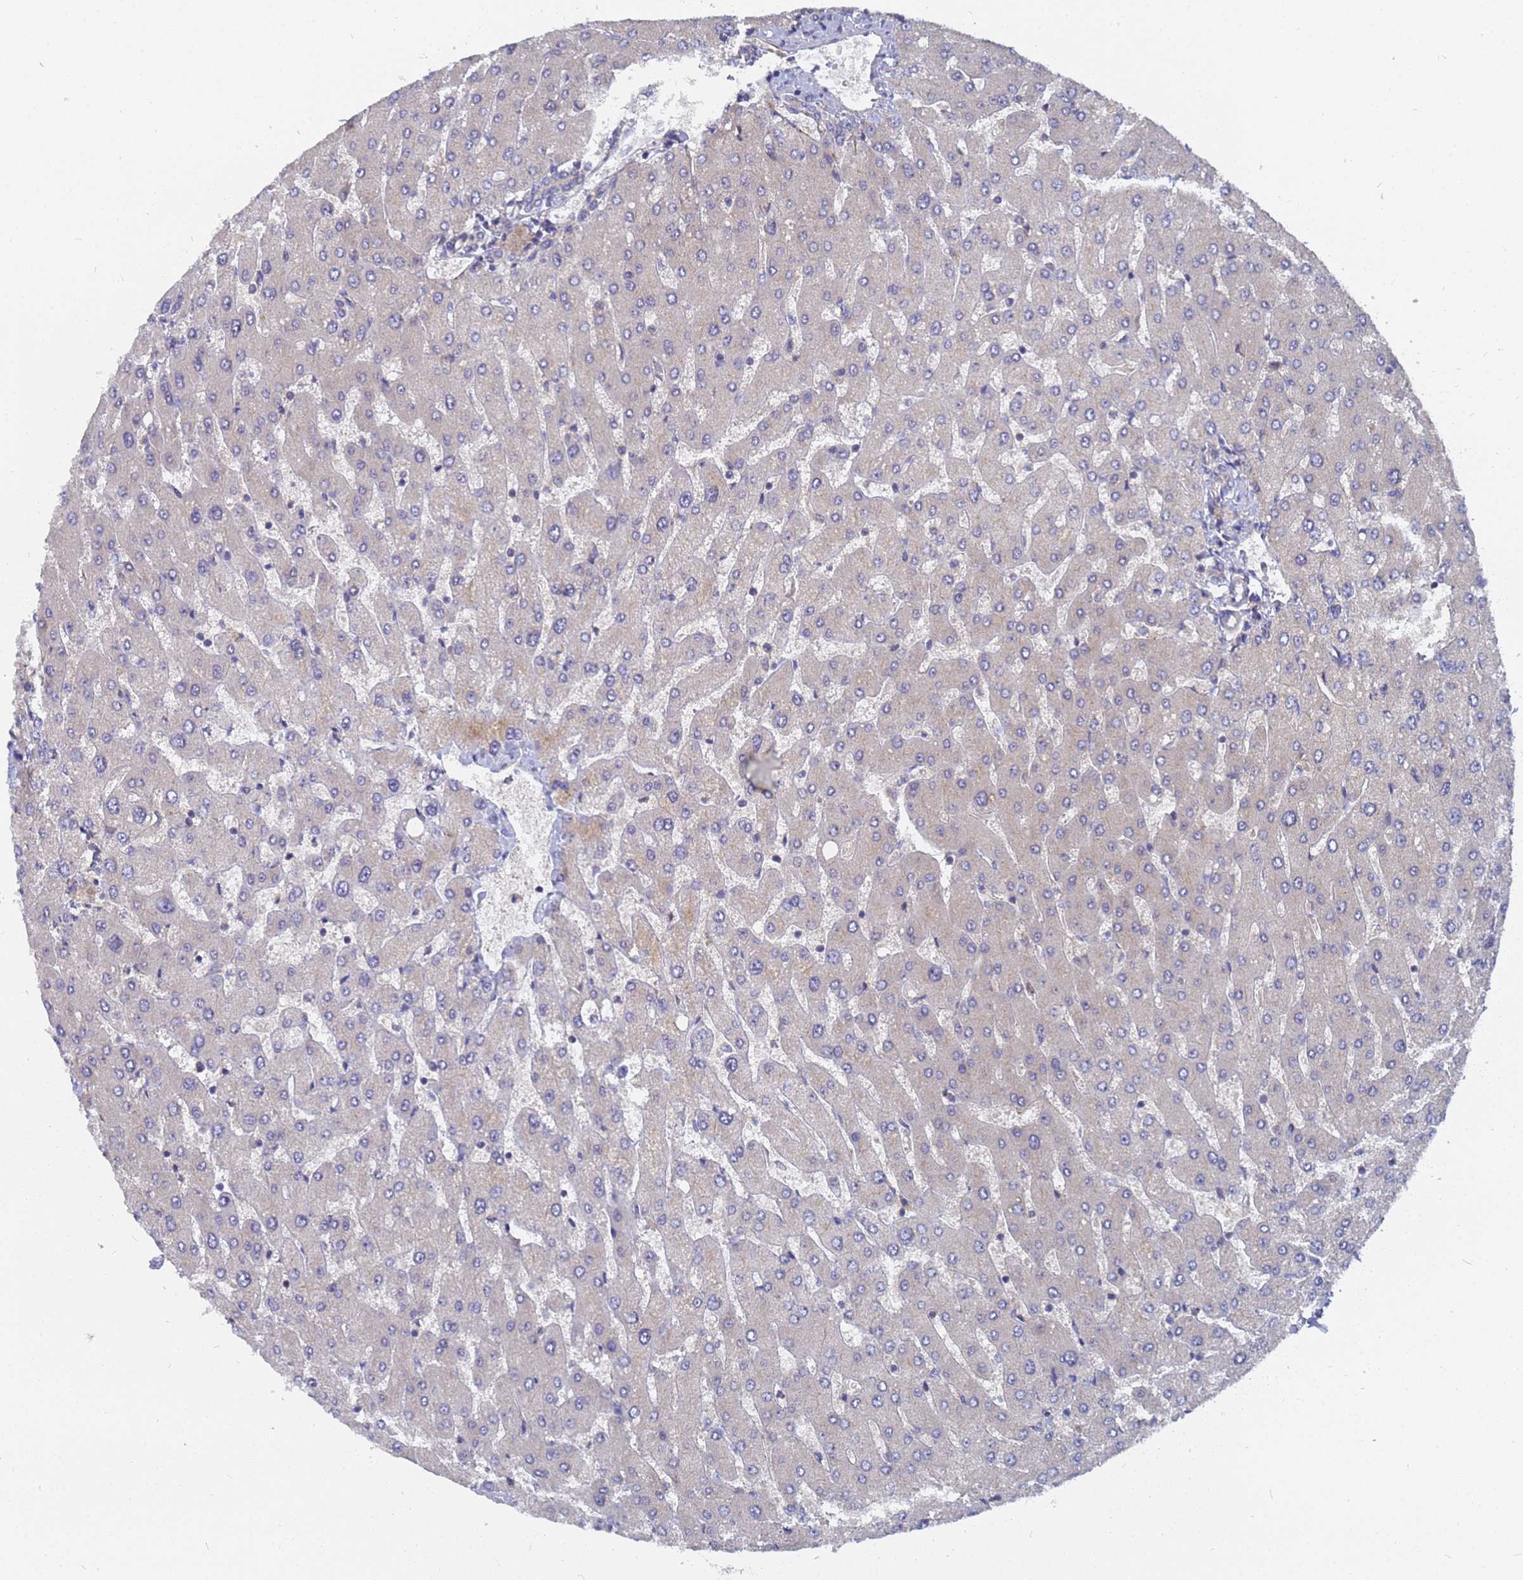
{"staining": {"intensity": "negative", "quantity": "none", "location": "none"}, "tissue": "liver", "cell_type": "Cholangiocytes", "image_type": "normal", "snomed": [{"axis": "morphology", "description": "Normal tissue, NOS"}, {"axis": "topography", "description": "Liver"}], "caption": "Immunohistochemical staining of normal human liver reveals no significant expression in cholangiocytes.", "gene": "ALS2CL", "patient": {"sex": "male", "age": 55}}